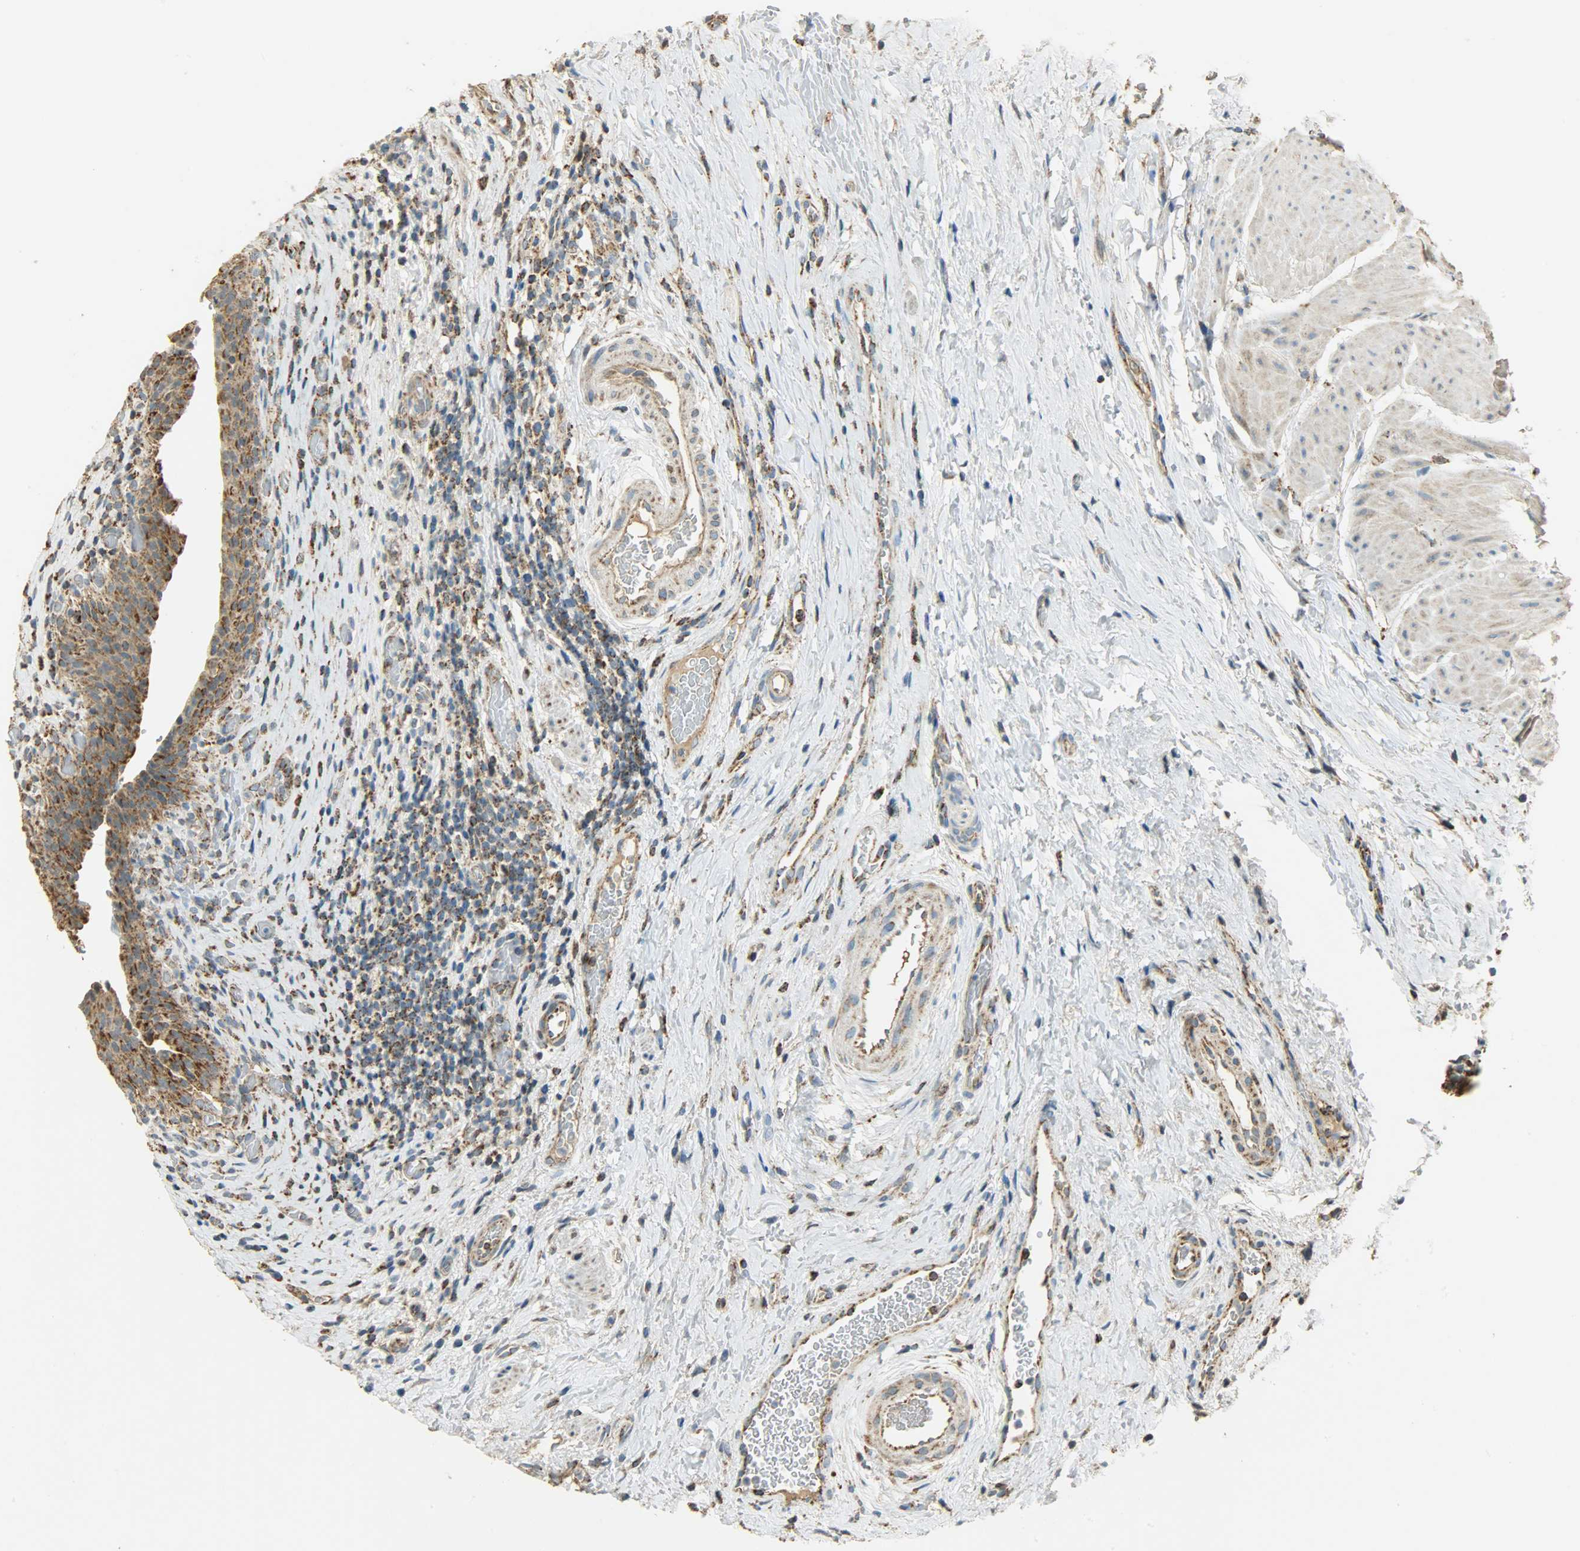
{"staining": {"intensity": "strong", "quantity": ">75%", "location": "cytoplasmic/membranous"}, "tissue": "urinary bladder", "cell_type": "Urothelial cells", "image_type": "normal", "snomed": [{"axis": "morphology", "description": "Normal tissue, NOS"}, {"axis": "morphology", "description": "Urothelial carcinoma, High grade"}, {"axis": "topography", "description": "Urinary bladder"}], "caption": "Immunohistochemistry histopathology image of benign urinary bladder: urinary bladder stained using IHC reveals high levels of strong protein expression localized specifically in the cytoplasmic/membranous of urothelial cells, appearing as a cytoplasmic/membranous brown color.", "gene": "HDHD5", "patient": {"sex": "male", "age": 51}}